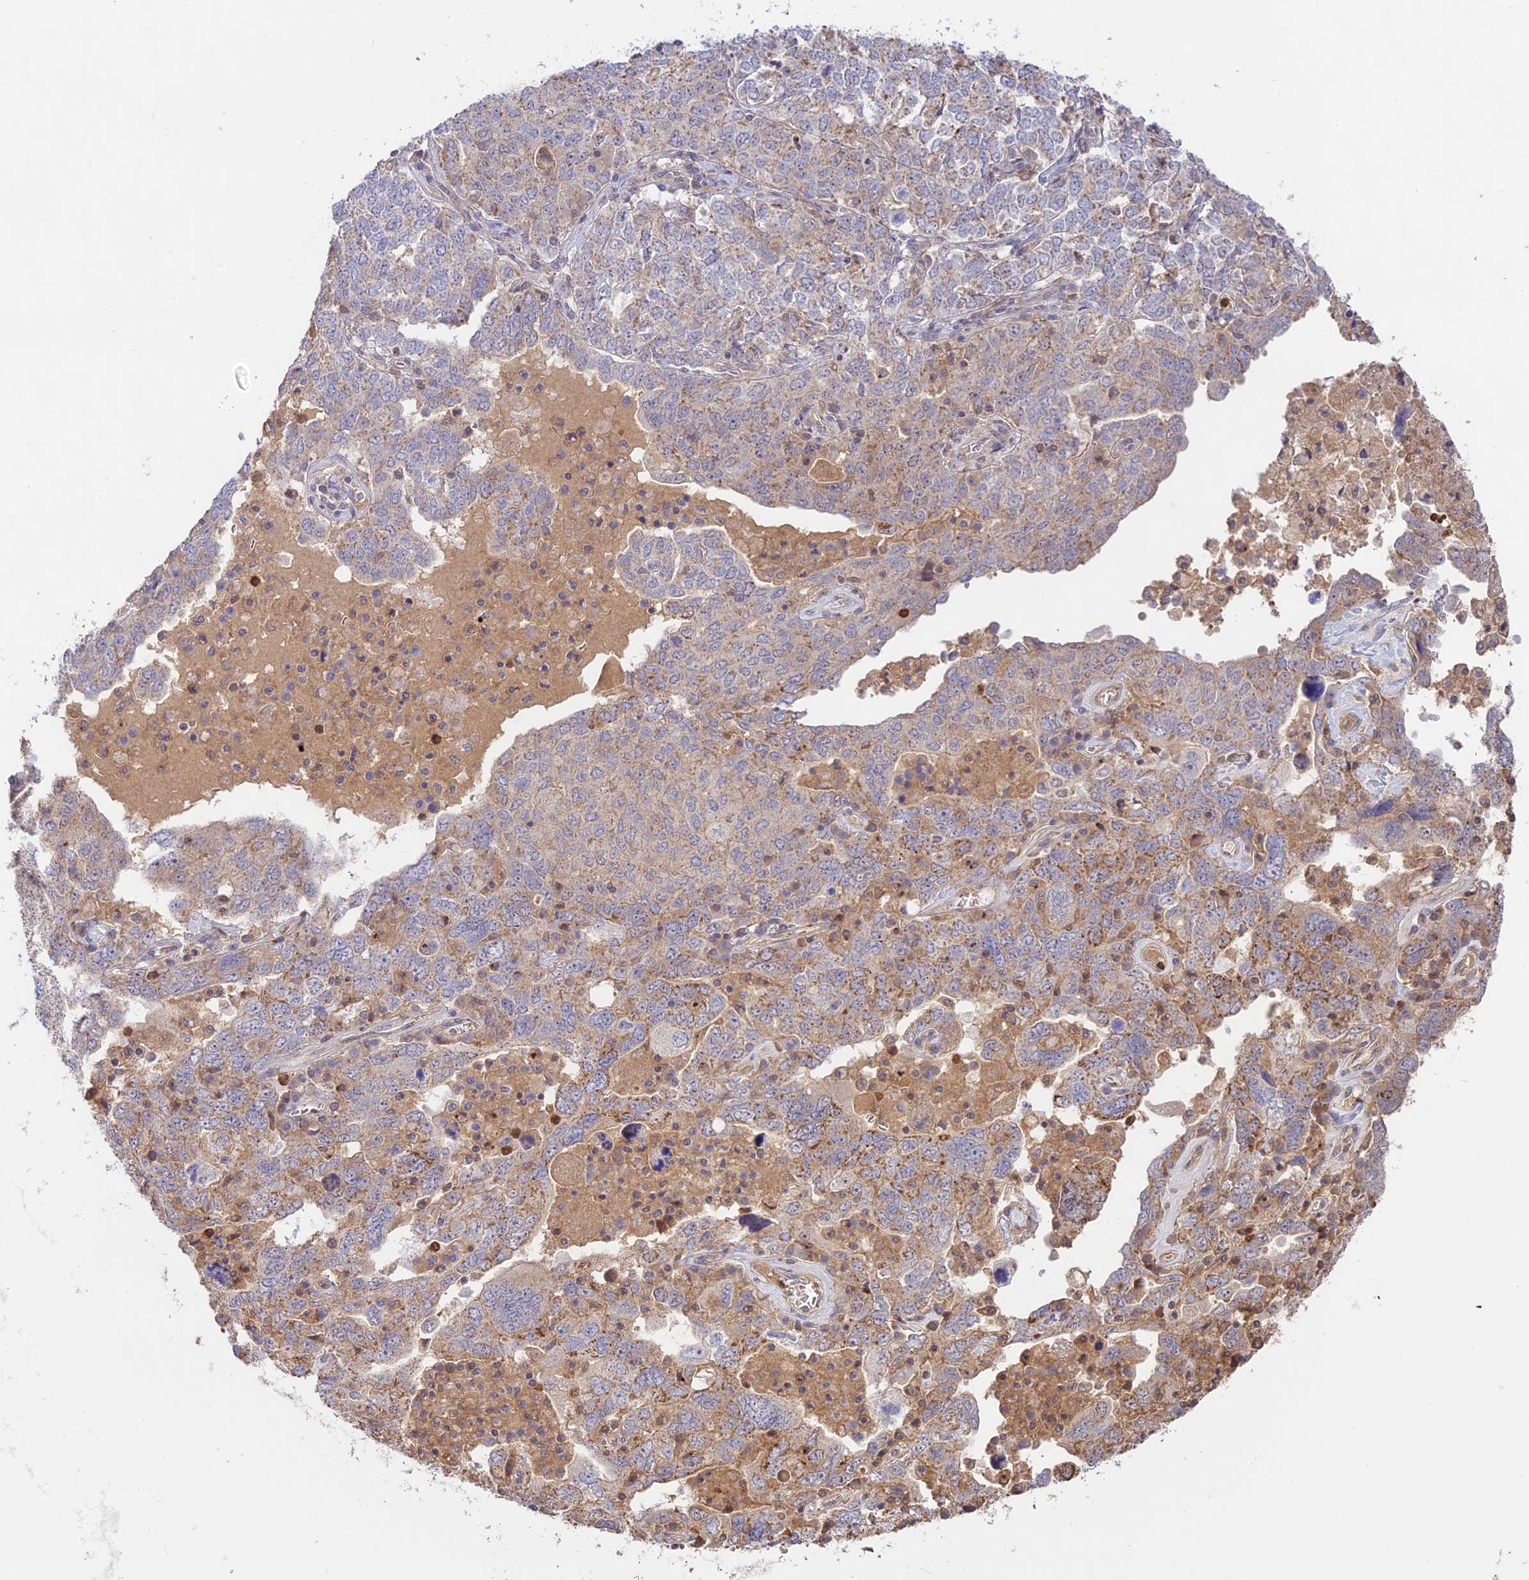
{"staining": {"intensity": "weak", "quantity": "<25%", "location": "cytoplasmic/membranous"}, "tissue": "ovarian cancer", "cell_type": "Tumor cells", "image_type": "cancer", "snomed": [{"axis": "morphology", "description": "Carcinoma, endometroid"}, {"axis": "topography", "description": "Ovary"}], "caption": "IHC histopathology image of neoplastic tissue: human ovarian endometroid carcinoma stained with DAB (3,3'-diaminobenzidine) displays no significant protein expression in tumor cells.", "gene": "CLCF1", "patient": {"sex": "female", "age": 62}}